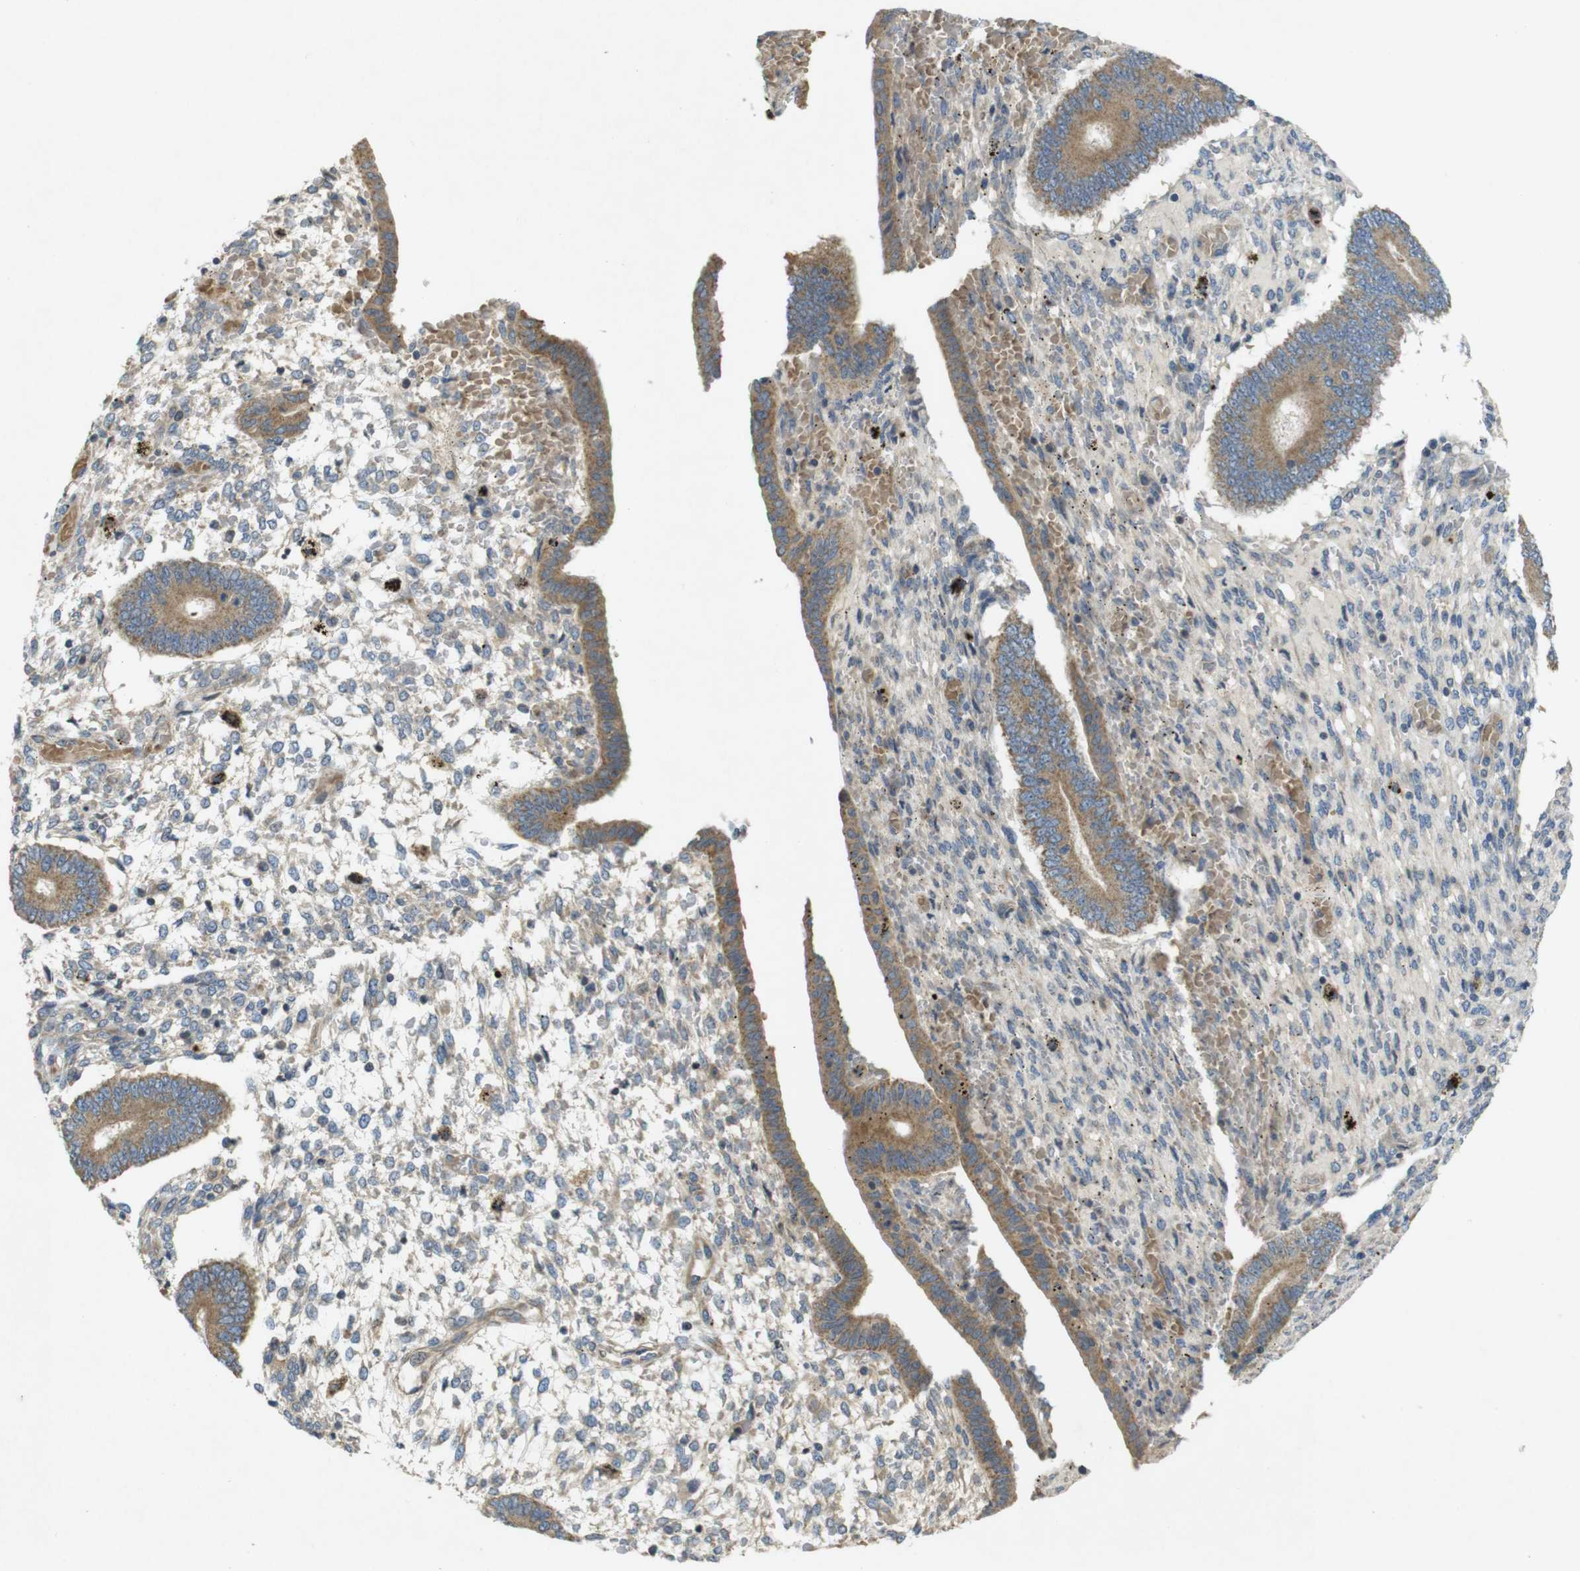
{"staining": {"intensity": "weak", "quantity": "<25%", "location": "cytoplasmic/membranous"}, "tissue": "endometrium", "cell_type": "Cells in endometrial stroma", "image_type": "normal", "snomed": [{"axis": "morphology", "description": "Normal tissue, NOS"}, {"axis": "topography", "description": "Endometrium"}], "caption": "This is a micrograph of immunohistochemistry staining of normal endometrium, which shows no staining in cells in endometrial stroma. The staining was performed using DAB to visualize the protein expression in brown, while the nuclei were stained in blue with hematoxylin (Magnification: 20x).", "gene": "CLTC", "patient": {"sex": "female", "age": 42}}